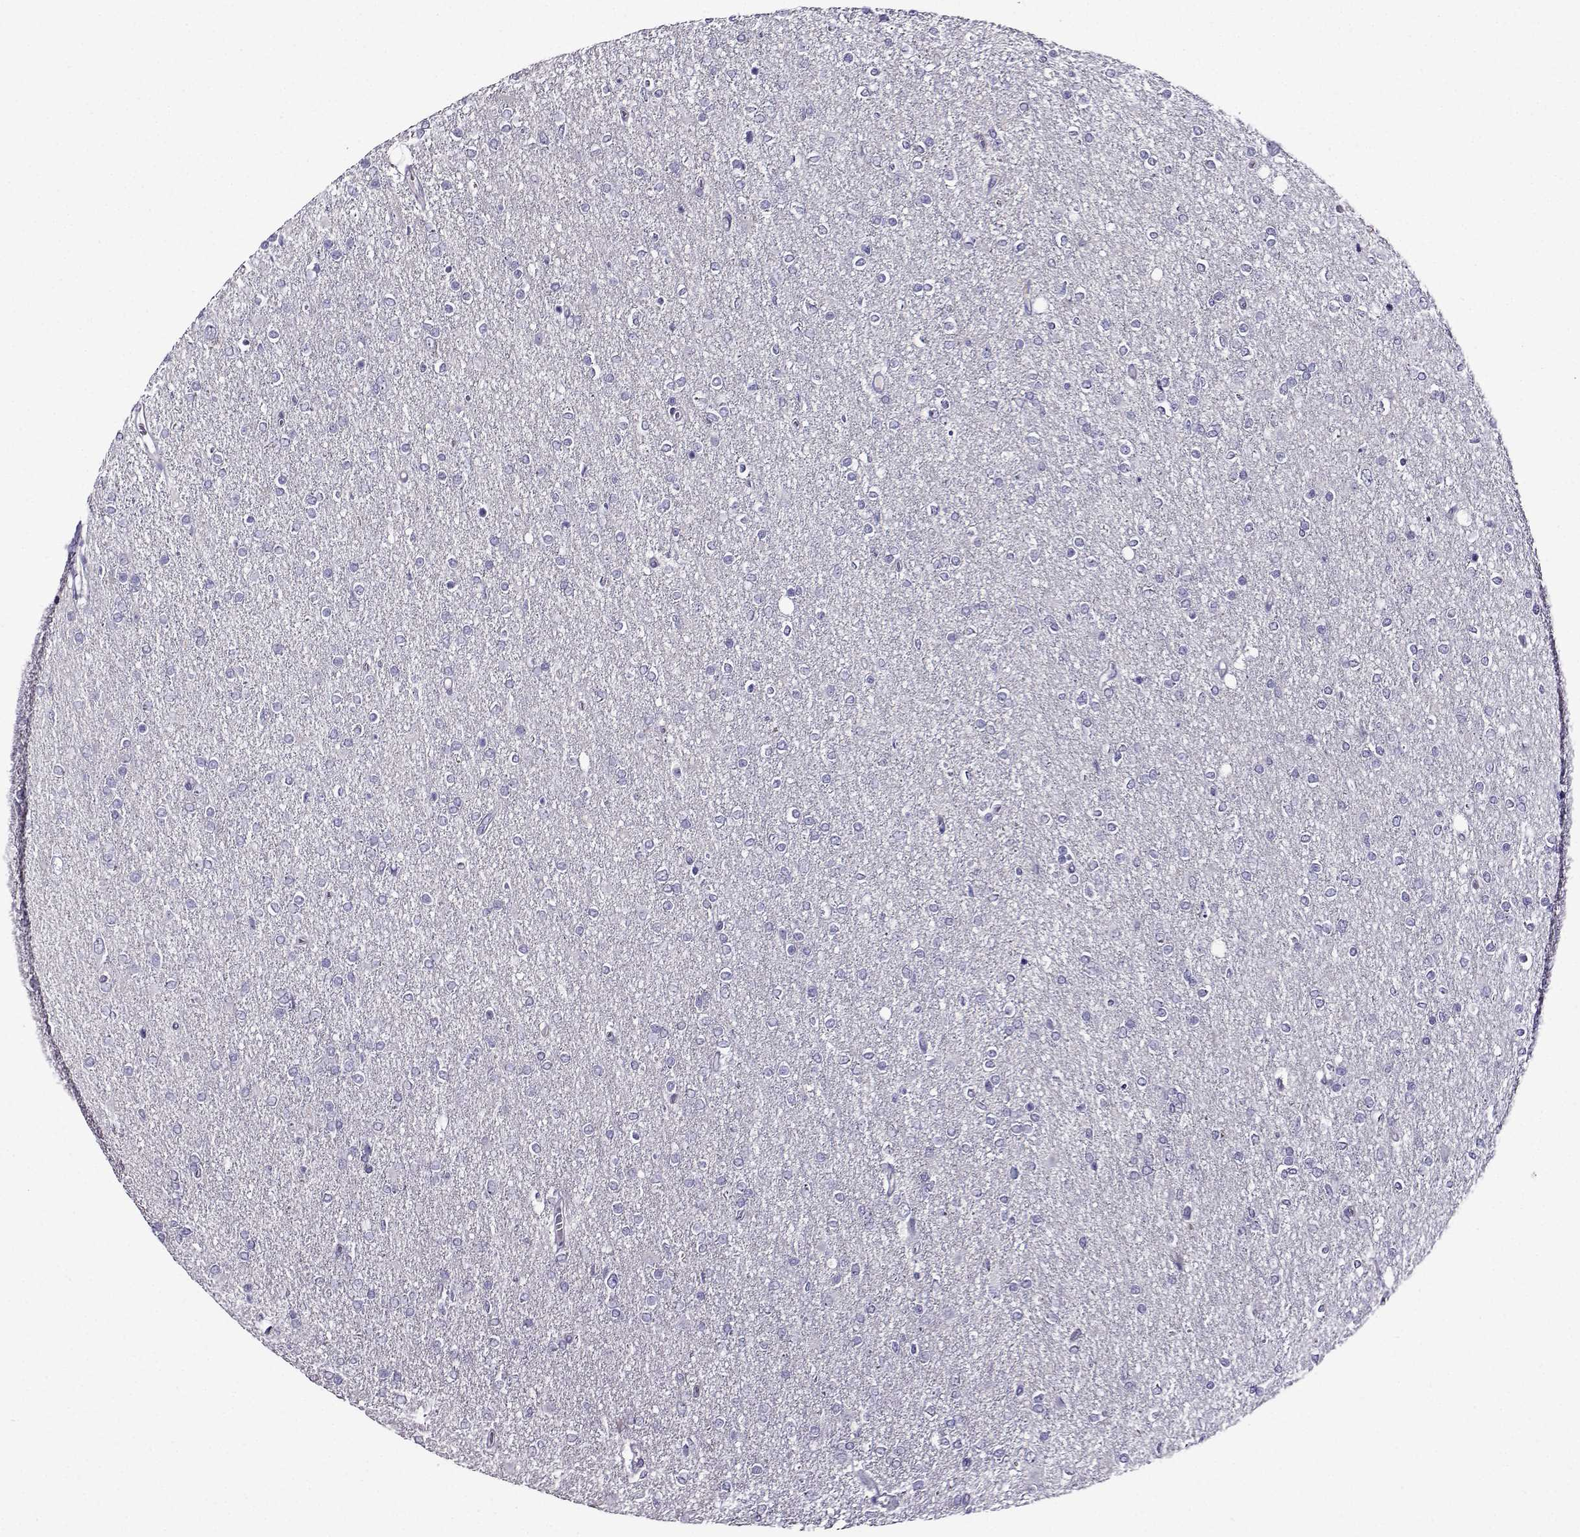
{"staining": {"intensity": "negative", "quantity": "none", "location": "none"}, "tissue": "glioma", "cell_type": "Tumor cells", "image_type": "cancer", "snomed": [{"axis": "morphology", "description": "Glioma, malignant, High grade"}, {"axis": "topography", "description": "Cerebral cortex"}], "caption": "High magnification brightfield microscopy of malignant high-grade glioma stained with DAB (3,3'-diaminobenzidine) (brown) and counterstained with hematoxylin (blue): tumor cells show no significant positivity.", "gene": "TMEM266", "patient": {"sex": "male", "age": 70}}